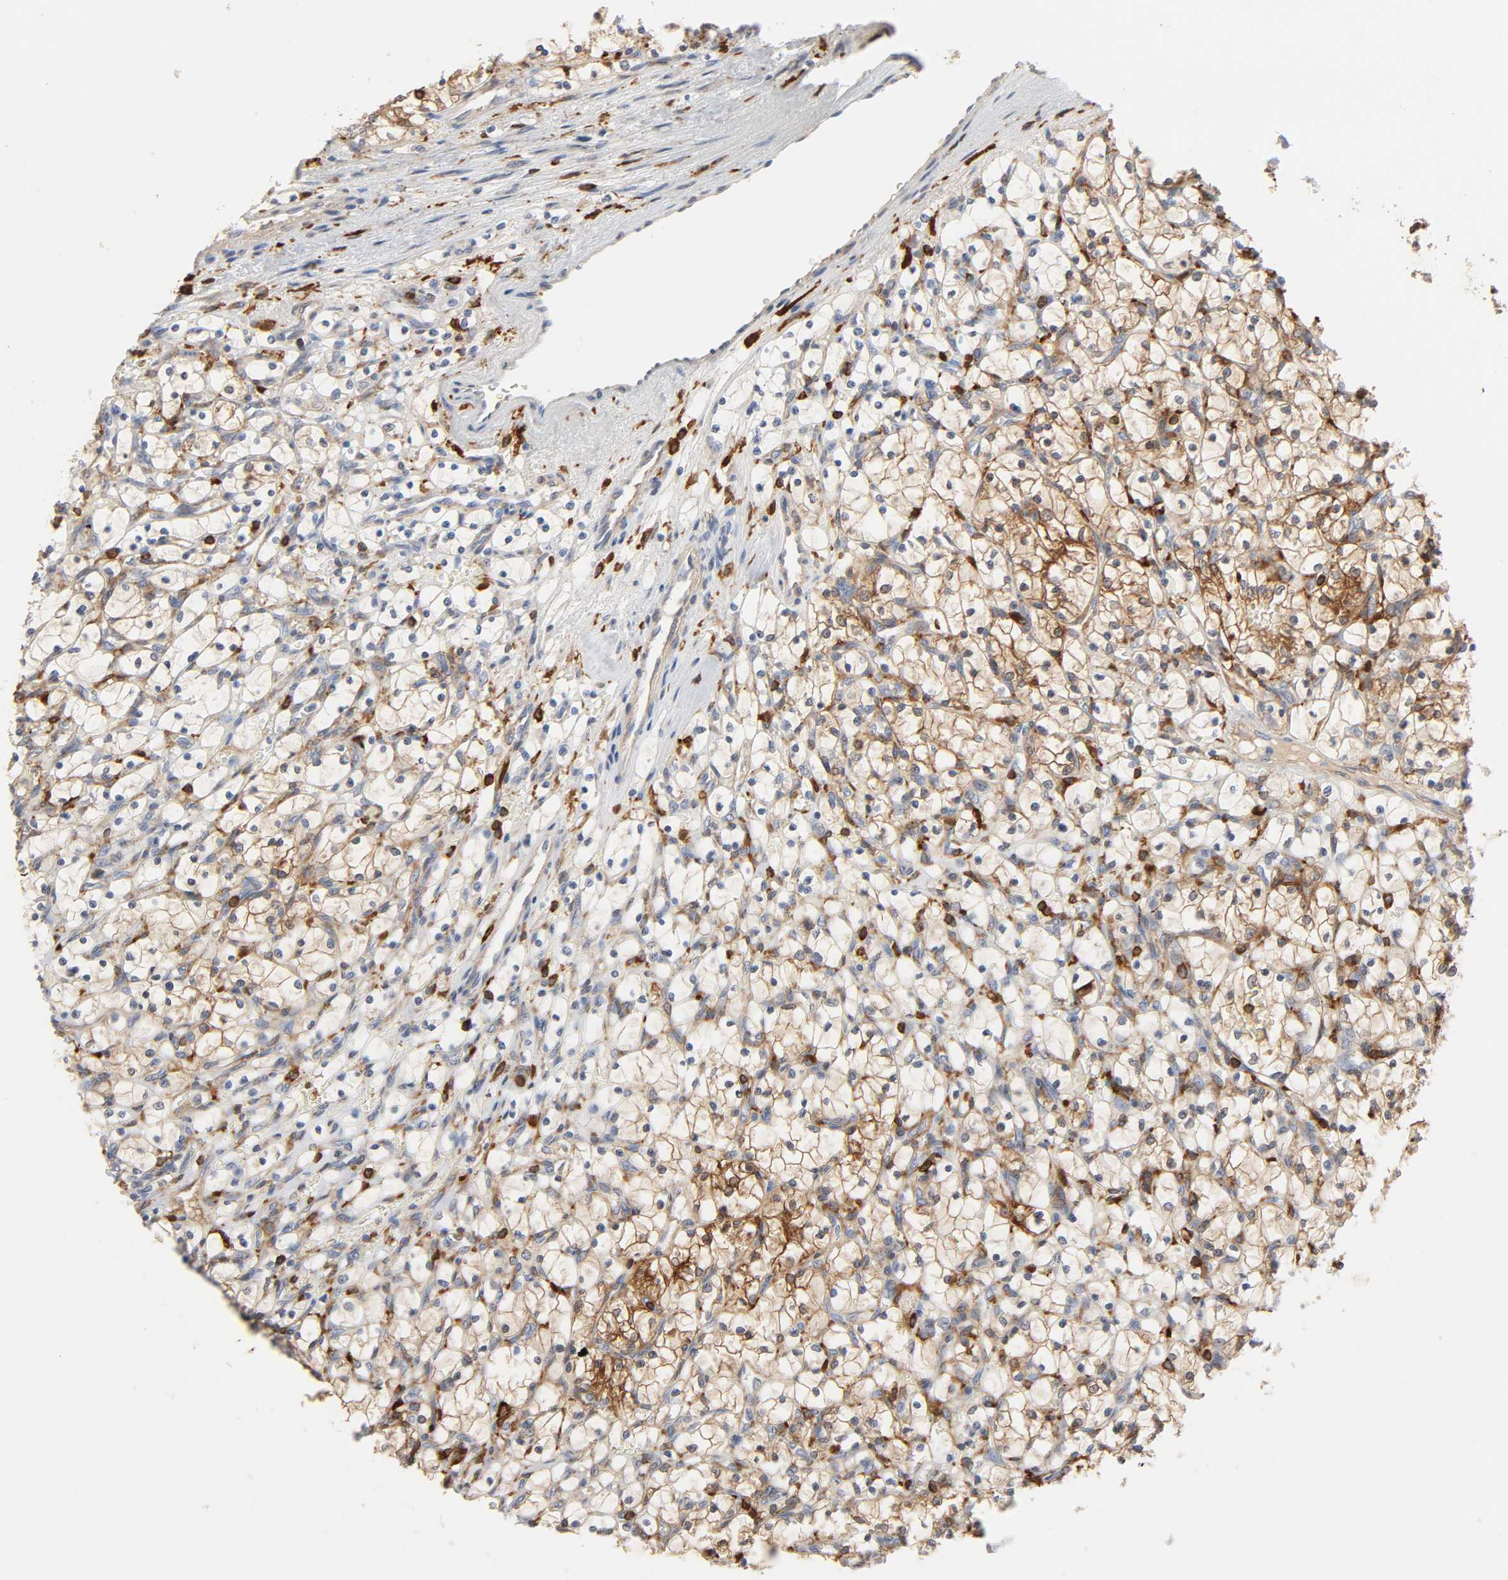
{"staining": {"intensity": "strong", "quantity": ">75%", "location": "cytoplasmic/membranous"}, "tissue": "renal cancer", "cell_type": "Tumor cells", "image_type": "cancer", "snomed": [{"axis": "morphology", "description": "Adenocarcinoma, NOS"}, {"axis": "topography", "description": "Kidney"}], "caption": "Immunohistochemical staining of renal adenocarcinoma displays high levels of strong cytoplasmic/membranous protein expression in approximately >75% of tumor cells.", "gene": "BIN1", "patient": {"sex": "female", "age": 69}}